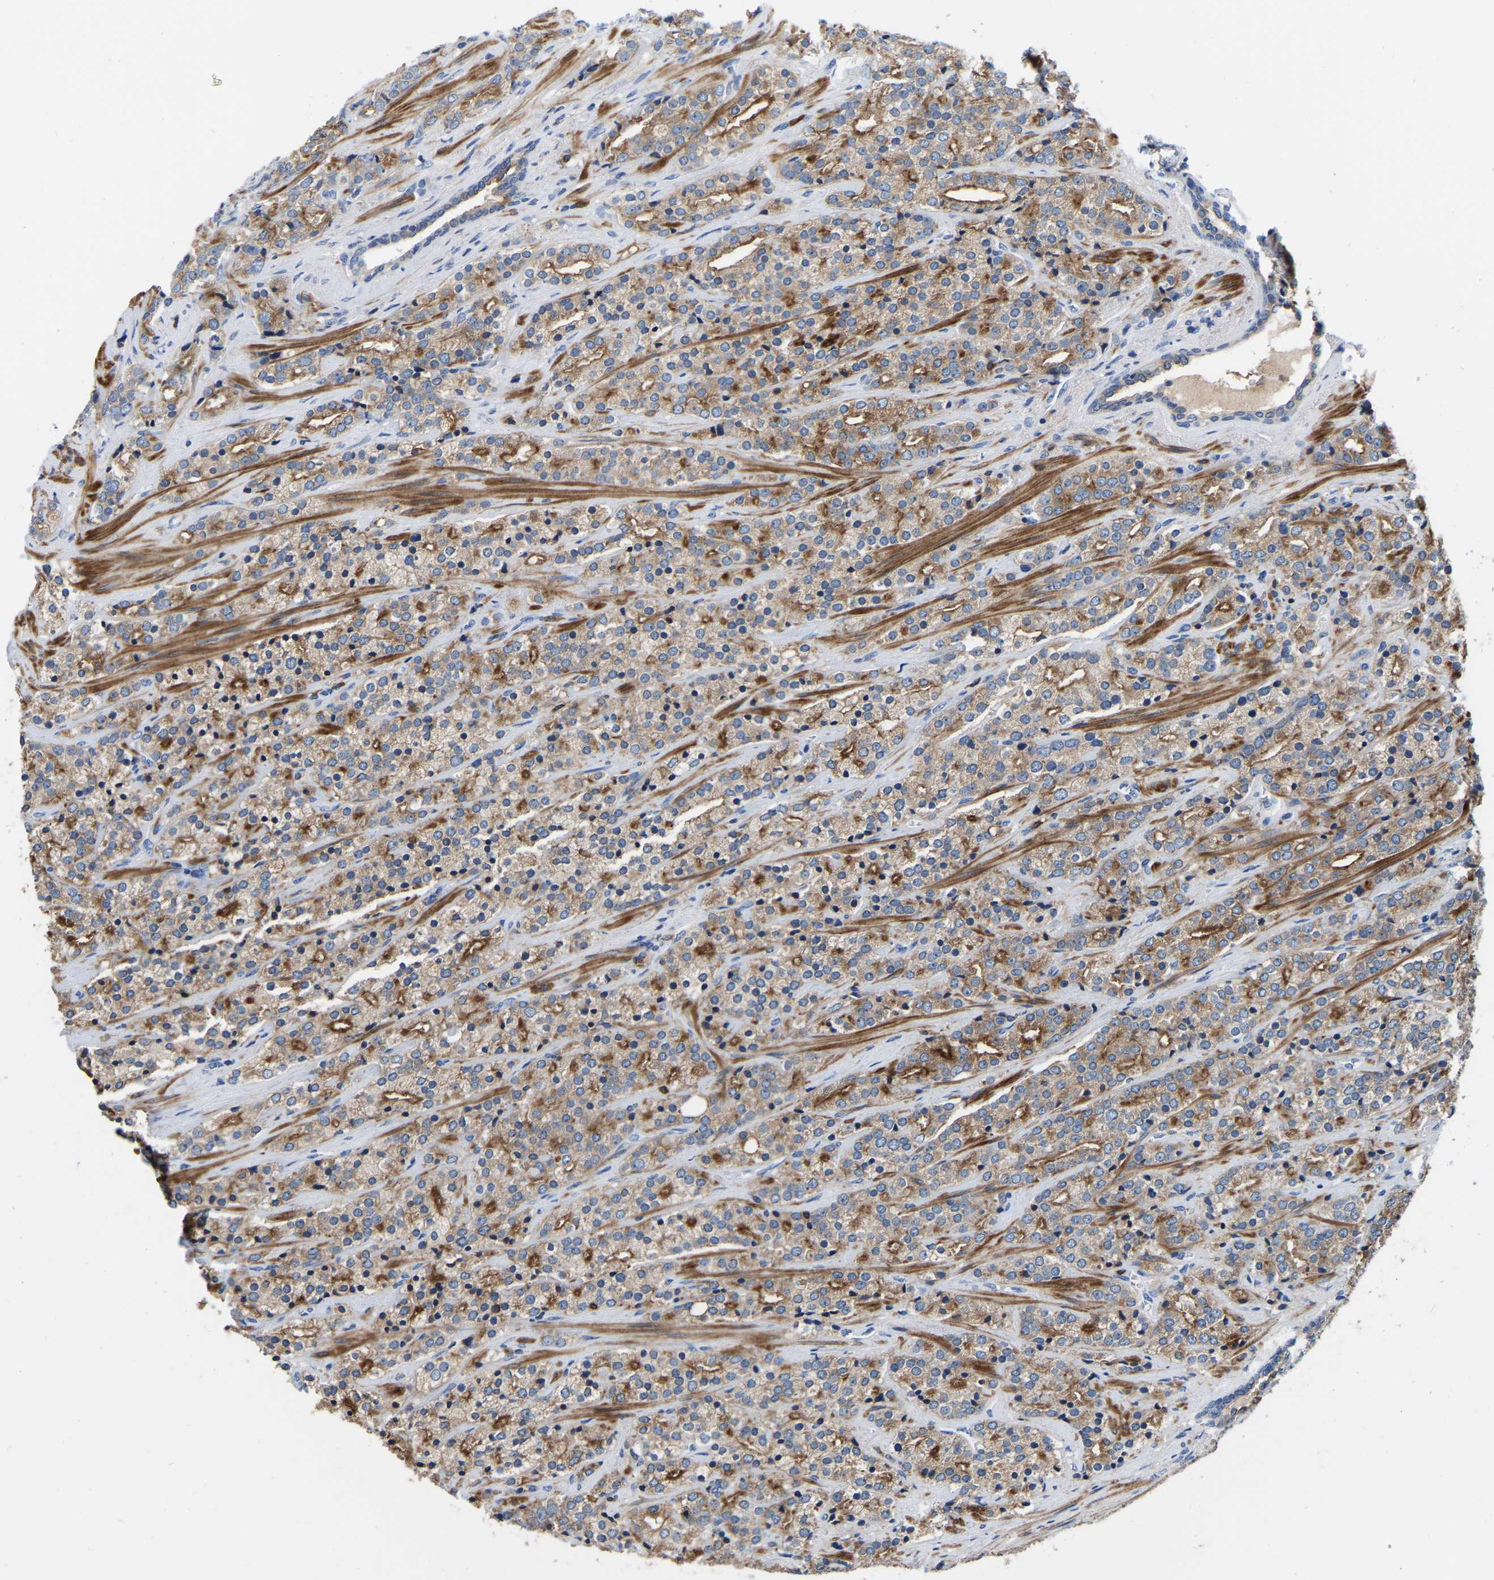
{"staining": {"intensity": "moderate", "quantity": ">75%", "location": "cytoplasmic/membranous"}, "tissue": "prostate cancer", "cell_type": "Tumor cells", "image_type": "cancer", "snomed": [{"axis": "morphology", "description": "Adenocarcinoma, High grade"}, {"axis": "topography", "description": "Prostate"}], "caption": "Immunohistochemistry (IHC) of prostate cancer demonstrates medium levels of moderate cytoplasmic/membranous expression in about >75% of tumor cells.", "gene": "RAB27B", "patient": {"sex": "male", "age": 71}}